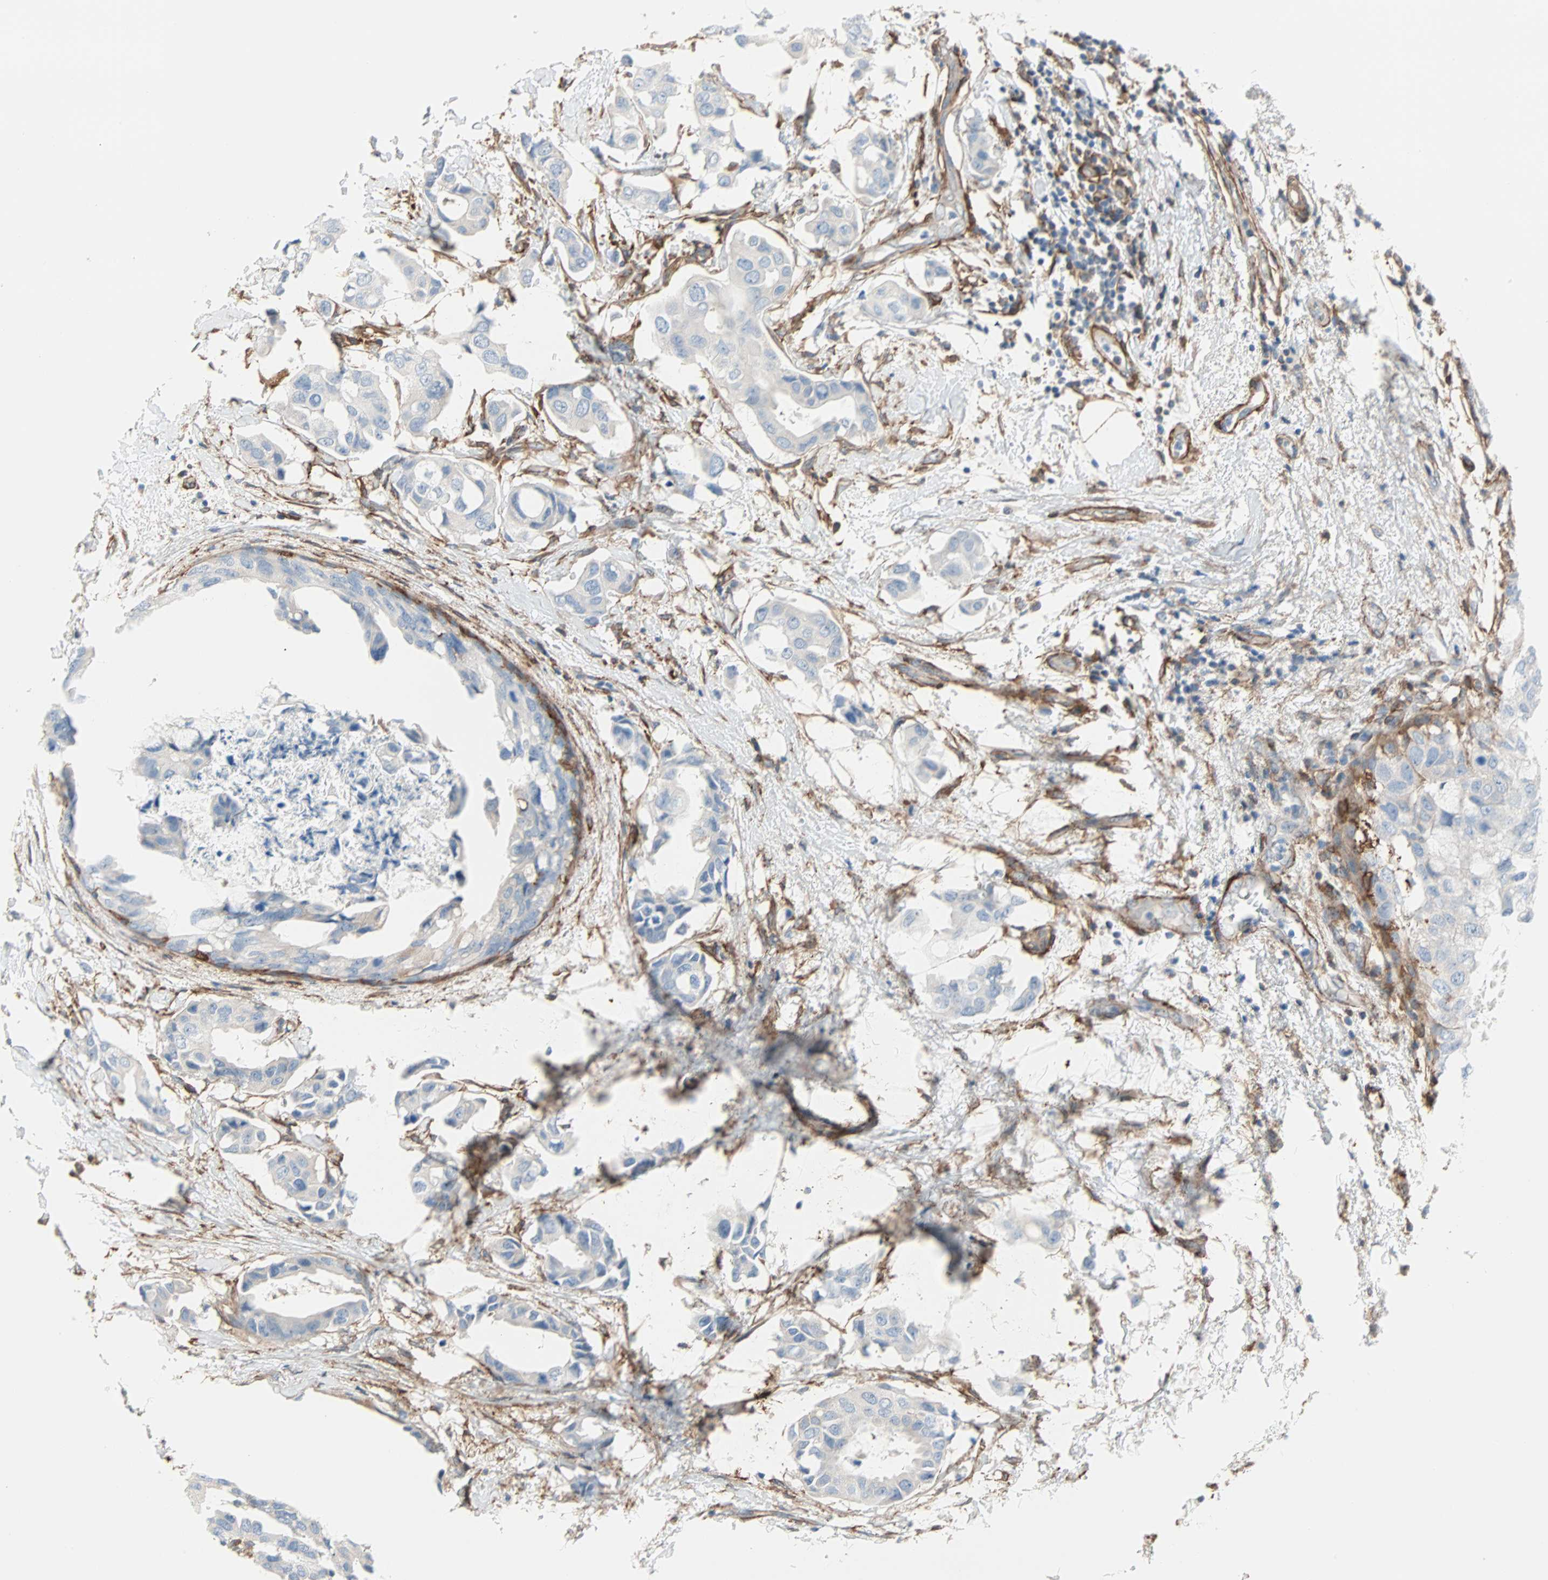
{"staining": {"intensity": "negative", "quantity": "none", "location": "none"}, "tissue": "breast cancer", "cell_type": "Tumor cells", "image_type": "cancer", "snomed": [{"axis": "morphology", "description": "Duct carcinoma"}, {"axis": "topography", "description": "Breast"}], "caption": "Immunohistochemistry (IHC) micrograph of breast cancer (intraductal carcinoma) stained for a protein (brown), which demonstrates no positivity in tumor cells.", "gene": "EPB41L2", "patient": {"sex": "female", "age": 40}}